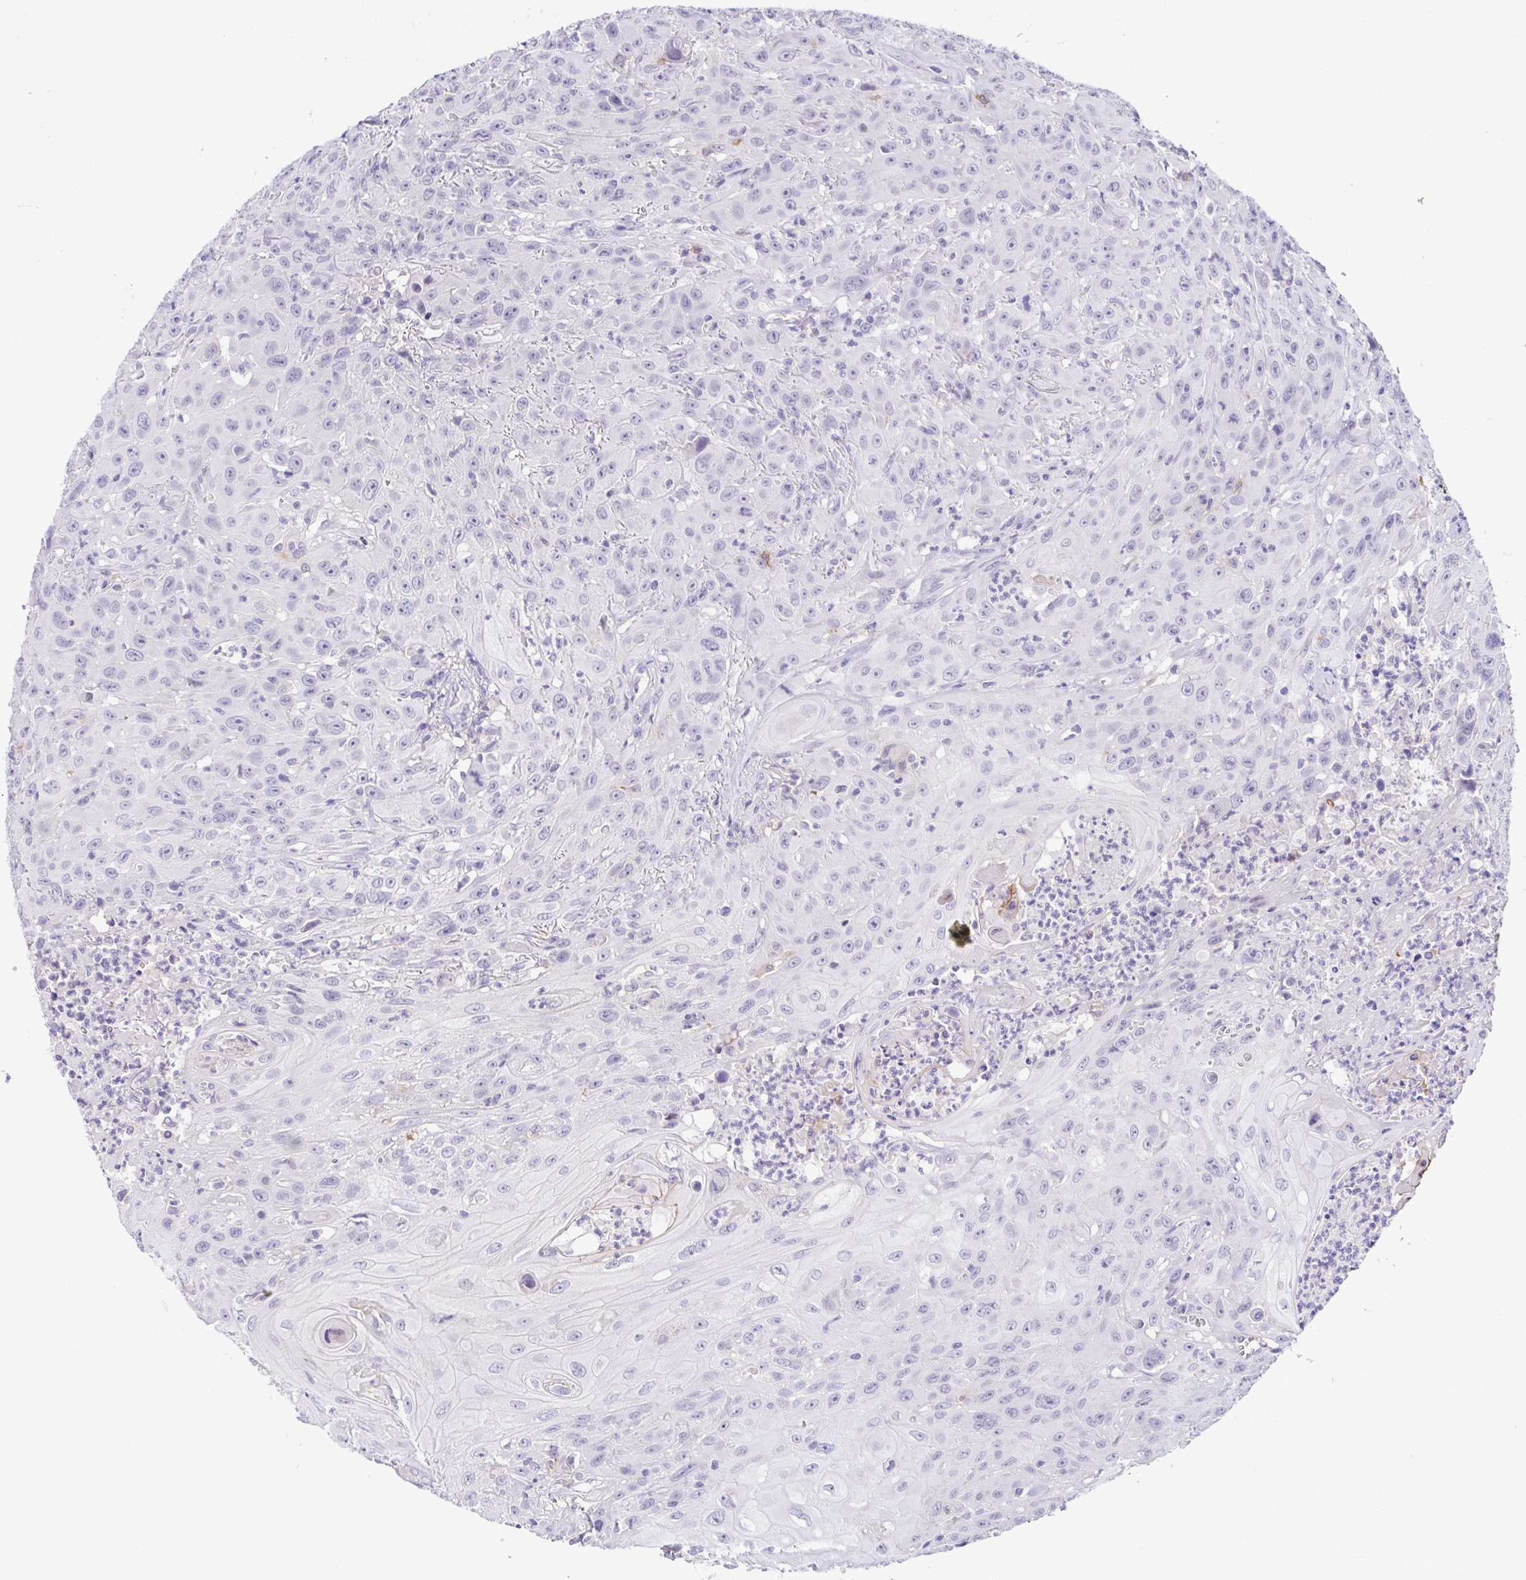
{"staining": {"intensity": "negative", "quantity": "none", "location": "none"}, "tissue": "head and neck cancer", "cell_type": "Tumor cells", "image_type": "cancer", "snomed": [{"axis": "morphology", "description": "Squamous cell carcinoma, NOS"}, {"axis": "topography", "description": "Skin"}, {"axis": "topography", "description": "Head-Neck"}], "caption": "IHC photomicrograph of neoplastic tissue: human head and neck squamous cell carcinoma stained with DAB (3,3'-diaminobenzidine) shows no significant protein staining in tumor cells. (Brightfield microscopy of DAB immunohistochemistry at high magnification).", "gene": "TERT", "patient": {"sex": "male", "age": 80}}